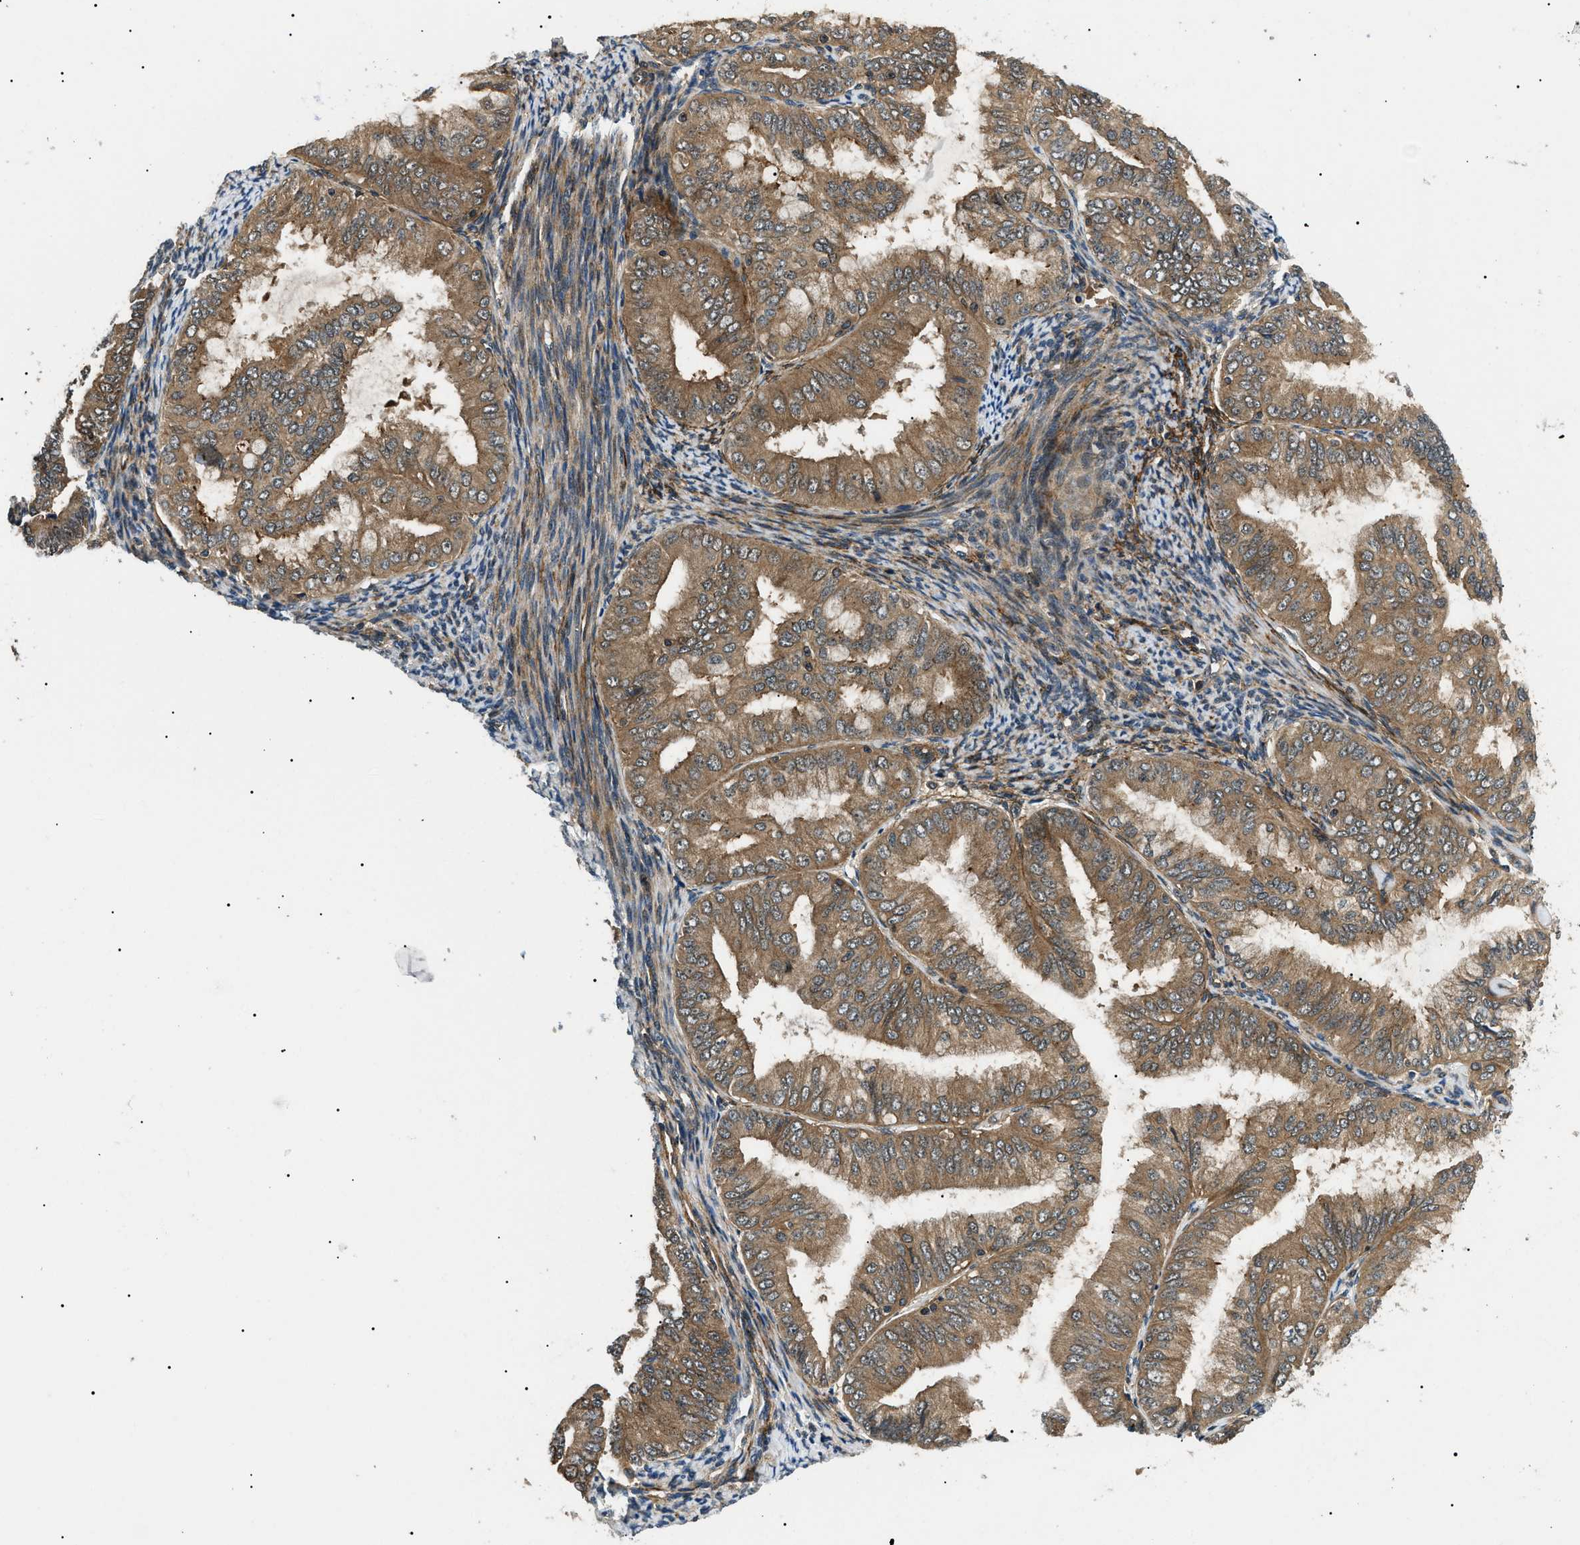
{"staining": {"intensity": "moderate", "quantity": ">75%", "location": "cytoplasmic/membranous"}, "tissue": "endometrial cancer", "cell_type": "Tumor cells", "image_type": "cancer", "snomed": [{"axis": "morphology", "description": "Adenocarcinoma, NOS"}, {"axis": "topography", "description": "Endometrium"}], "caption": "Adenocarcinoma (endometrial) stained with a protein marker shows moderate staining in tumor cells.", "gene": "ATP6AP1", "patient": {"sex": "female", "age": 63}}